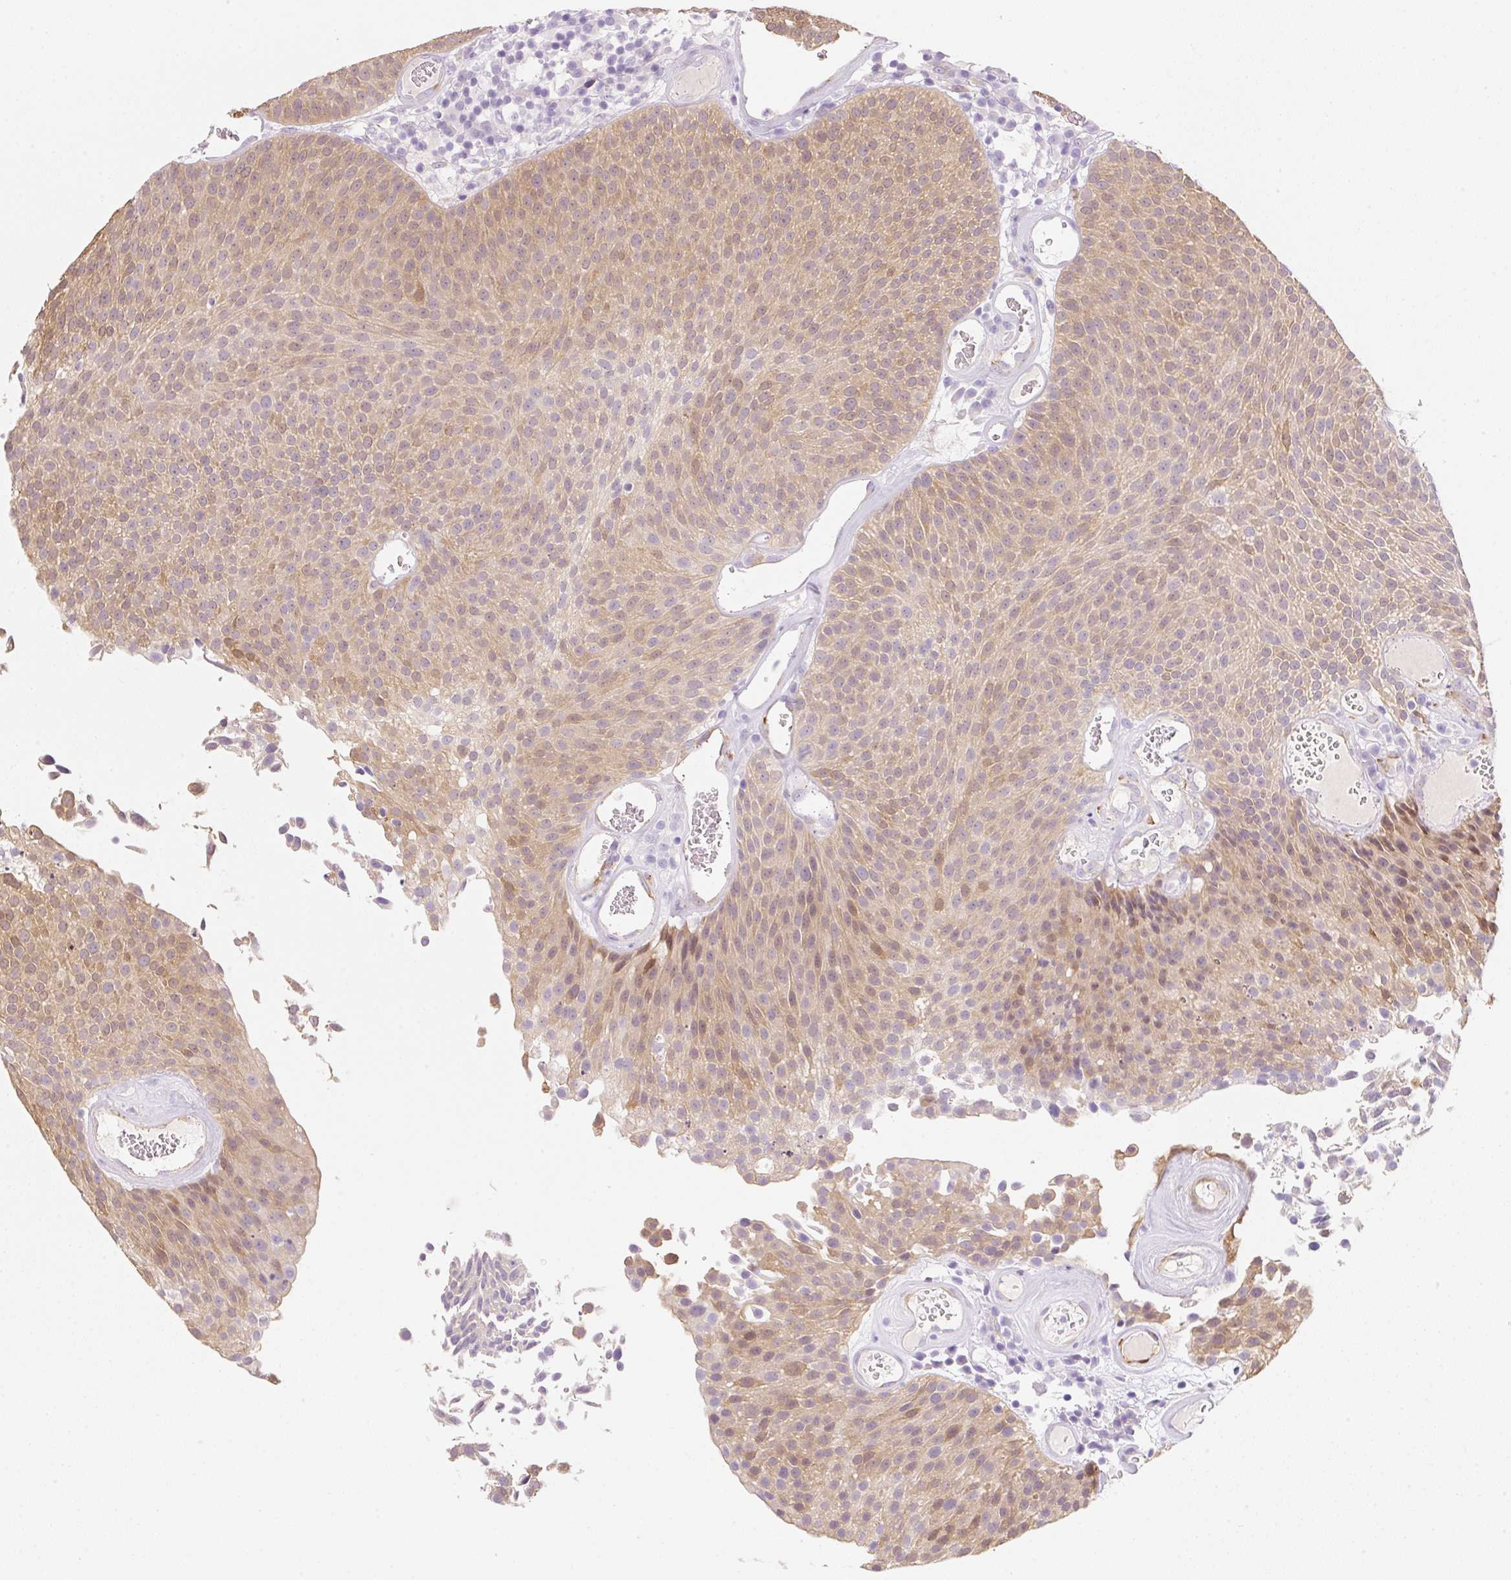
{"staining": {"intensity": "weak", "quantity": "25%-75%", "location": "cytoplasmic/membranous,nuclear"}, "tissue": "urothelial cancer", "cell_type": "Tumor cells", "image_type": "cancer", "snomed": [{"axis": "morphology", "description": "Urothelial carcinoma, Low grade"}, {"axis": "topography", "description": "Urinary bladder"}], "caption": "Immunohistochemistry (IHC) histopathology image of neoplastic tissue: urothelial carcinoma (low-grade) stained using IHC shows low levels of weak protein expression localized specifically in the cytoplasmic/membranous and nuclear of tumor cells, appearing as a cytoplasmic/membranous and nuclear brown color.", "gene": "FABP5", "patient": {"sex": "female", "age": 79}}